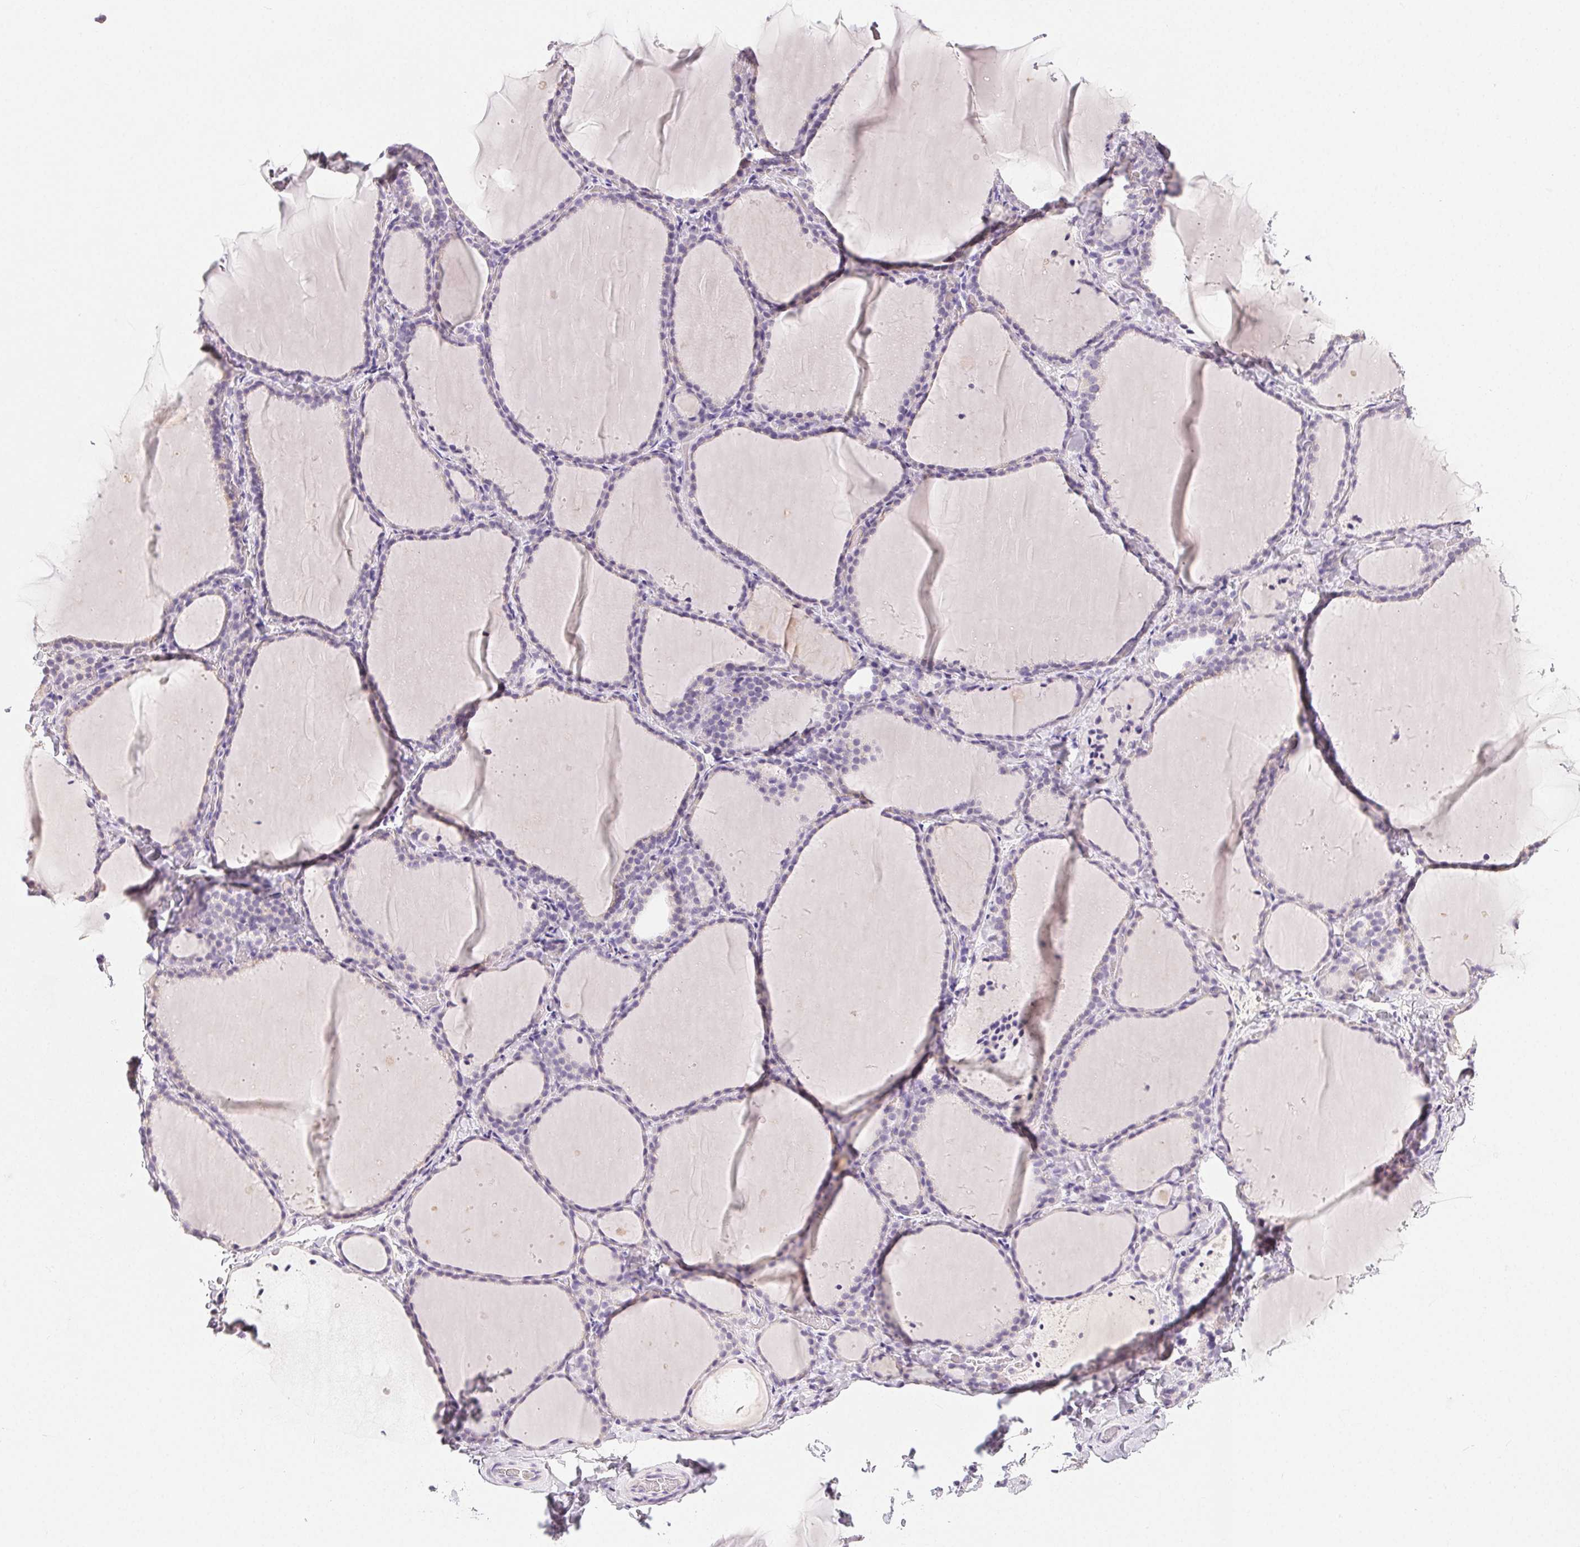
{"staining": {"intensity": "negative", "quantity": "none", "location": "none"}, "tissue": "thyroid gland", "cell_type": "Glandular cells", "image_type": "normal", "snomed": [{"axis": "morphology", "description": "Normal tissue, NOS"}, {"axis": "topography", "description": "Thyroid gland"}], "caption": "Immunohistochemistry image of benign human thyroid gland stained for a protein (brown), which shows no positivity in glandular cells.", "gene": "MIOX", "patient": {"sex": "female", "age": 22}}